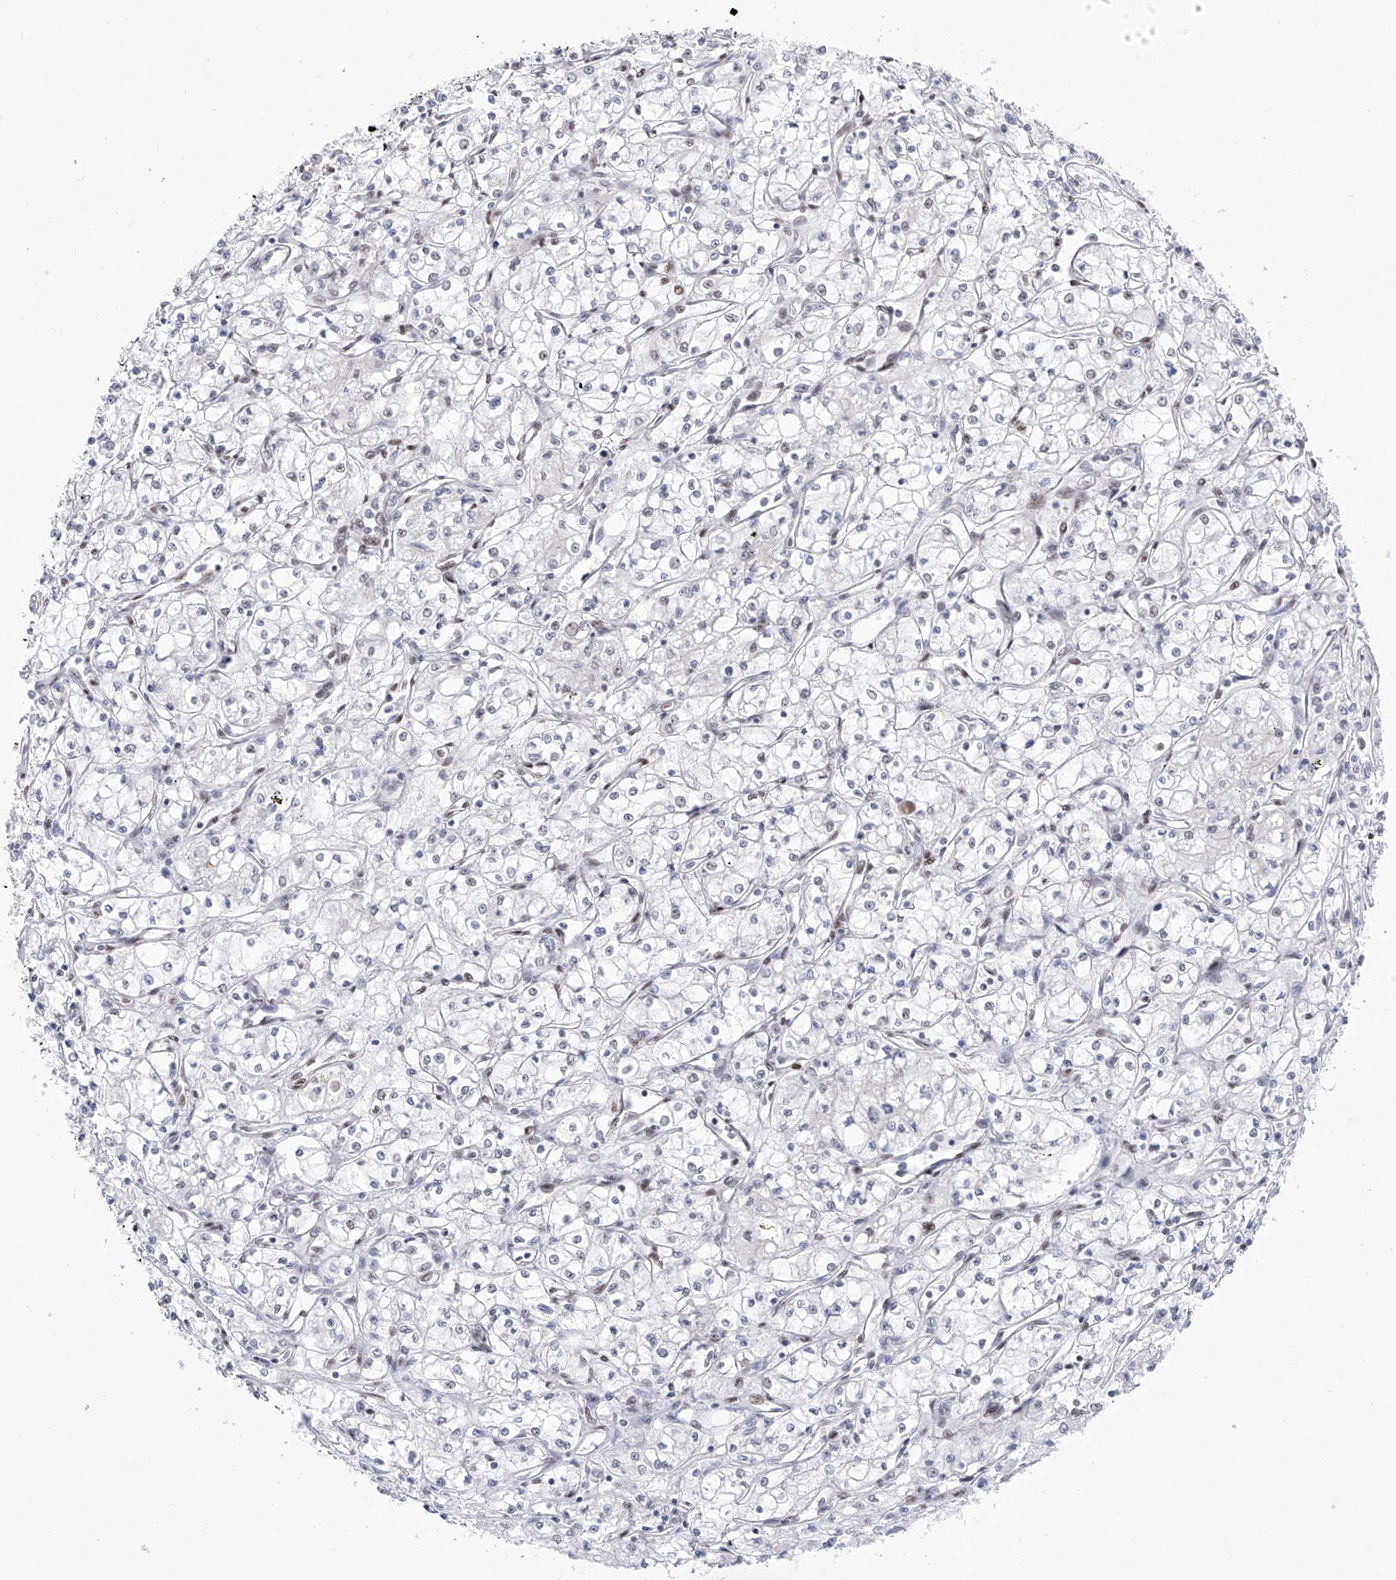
{"staining": {"intensity": "negative", "quantity": "none", "location": "none"}, "tissue": "renal cancer", "cell_type": "Tumor cells", "image_type": "cancer", "snomed": [{"axis": "morphology", "description": "Adenocarcinoma, NOS"}, {"axis": "topography", "description": "Kidney"}], "caption": "Histopathology image shows no significant protein staining in tumor cells of renal cancer.", "gene": "ATN1", "patient": {"sex": "male", "age": 59}}